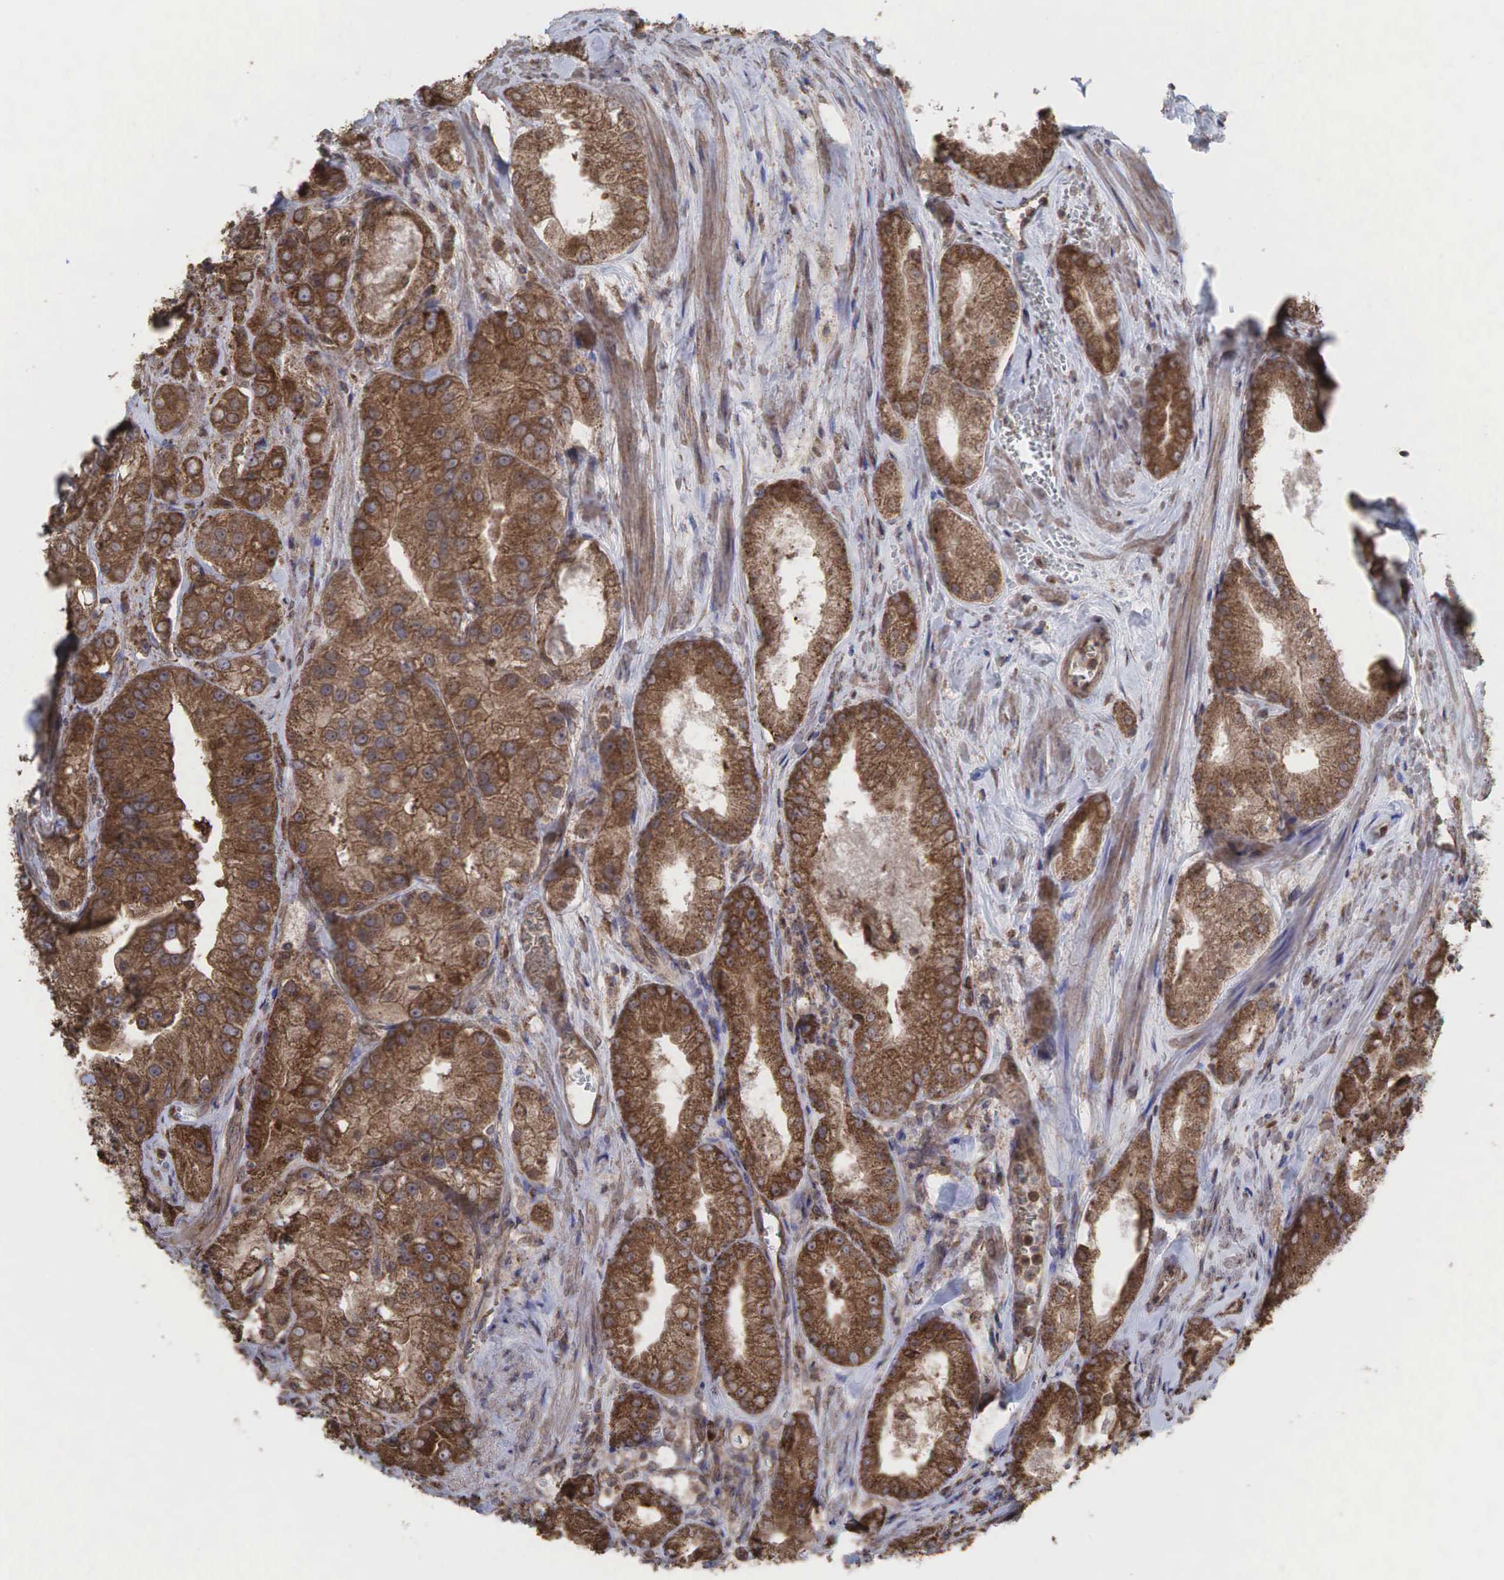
{"staining": {"intensity": "moderate", "quantity": ">75%", "location": "cytoplasmic/membranous,nuclear"}, "tissue": "prostate cancer", "cell_type": "Tumor cells", "image_type": "cancer", "snomed": [{"axis": "morphology", "description": "Adenocarcinoma, Medium grade"}, {"axis": "topography", "description": "Prostate"}], "caption": "There is medium levels of moderate cytoplasmic/membranous and nuclear staining in tumor cells of adenocarcinoma (medium-grade) (prostate), as demonstrated by immunohistochemical staining (brown color).", "gene": "PABPC5", "patient": {"sex": "male", "age": 72}}